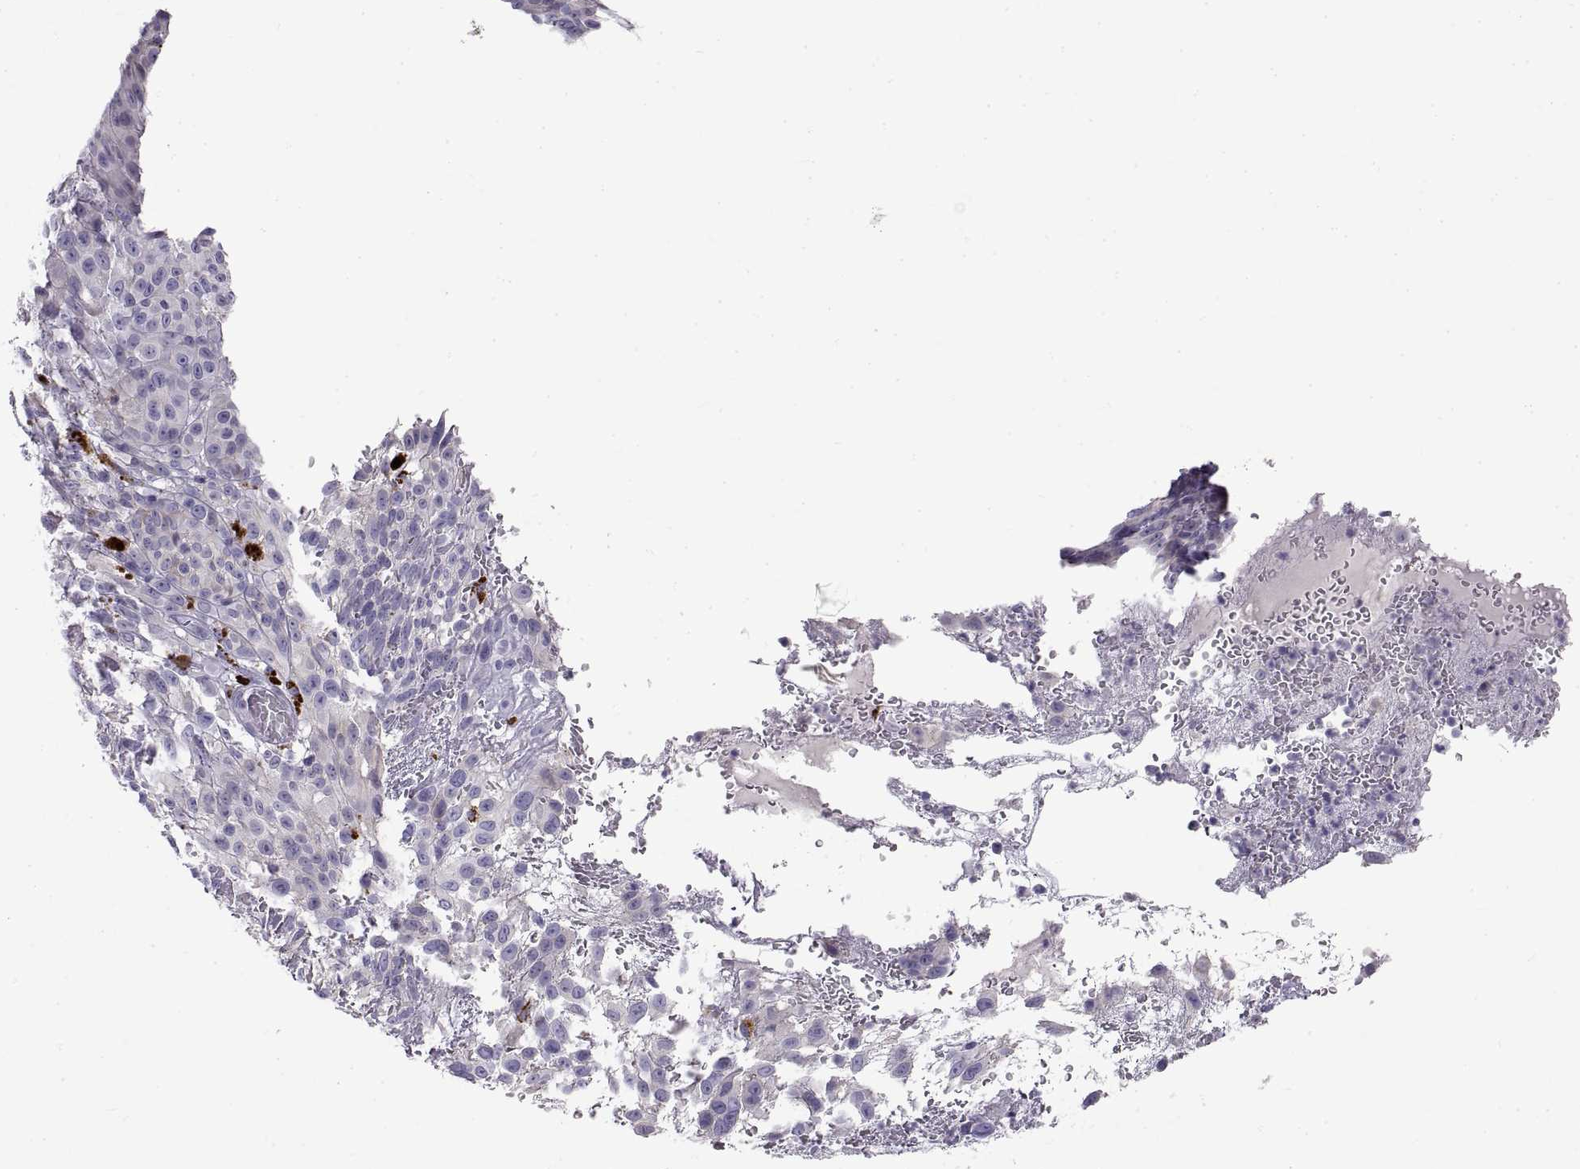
{"staining": {"intensity": "negative", "quantity": "none", "location": "none"}, "tissue": "melanoma", "cell_type": "Tumor cells", "image_type": "cancer", "snomed": [{"axis": "morphology", "description": "Malignant melanoma, NOS"}, {"axis": "topography", "description": "Skin"}], "caption": "This is an immunohistochemistry (IHC) photomicrograph of melanoma. There is no positivity in tumor cells.", "gene": "CRYBB3", "patient": {"sex": "male", "age": 83}}